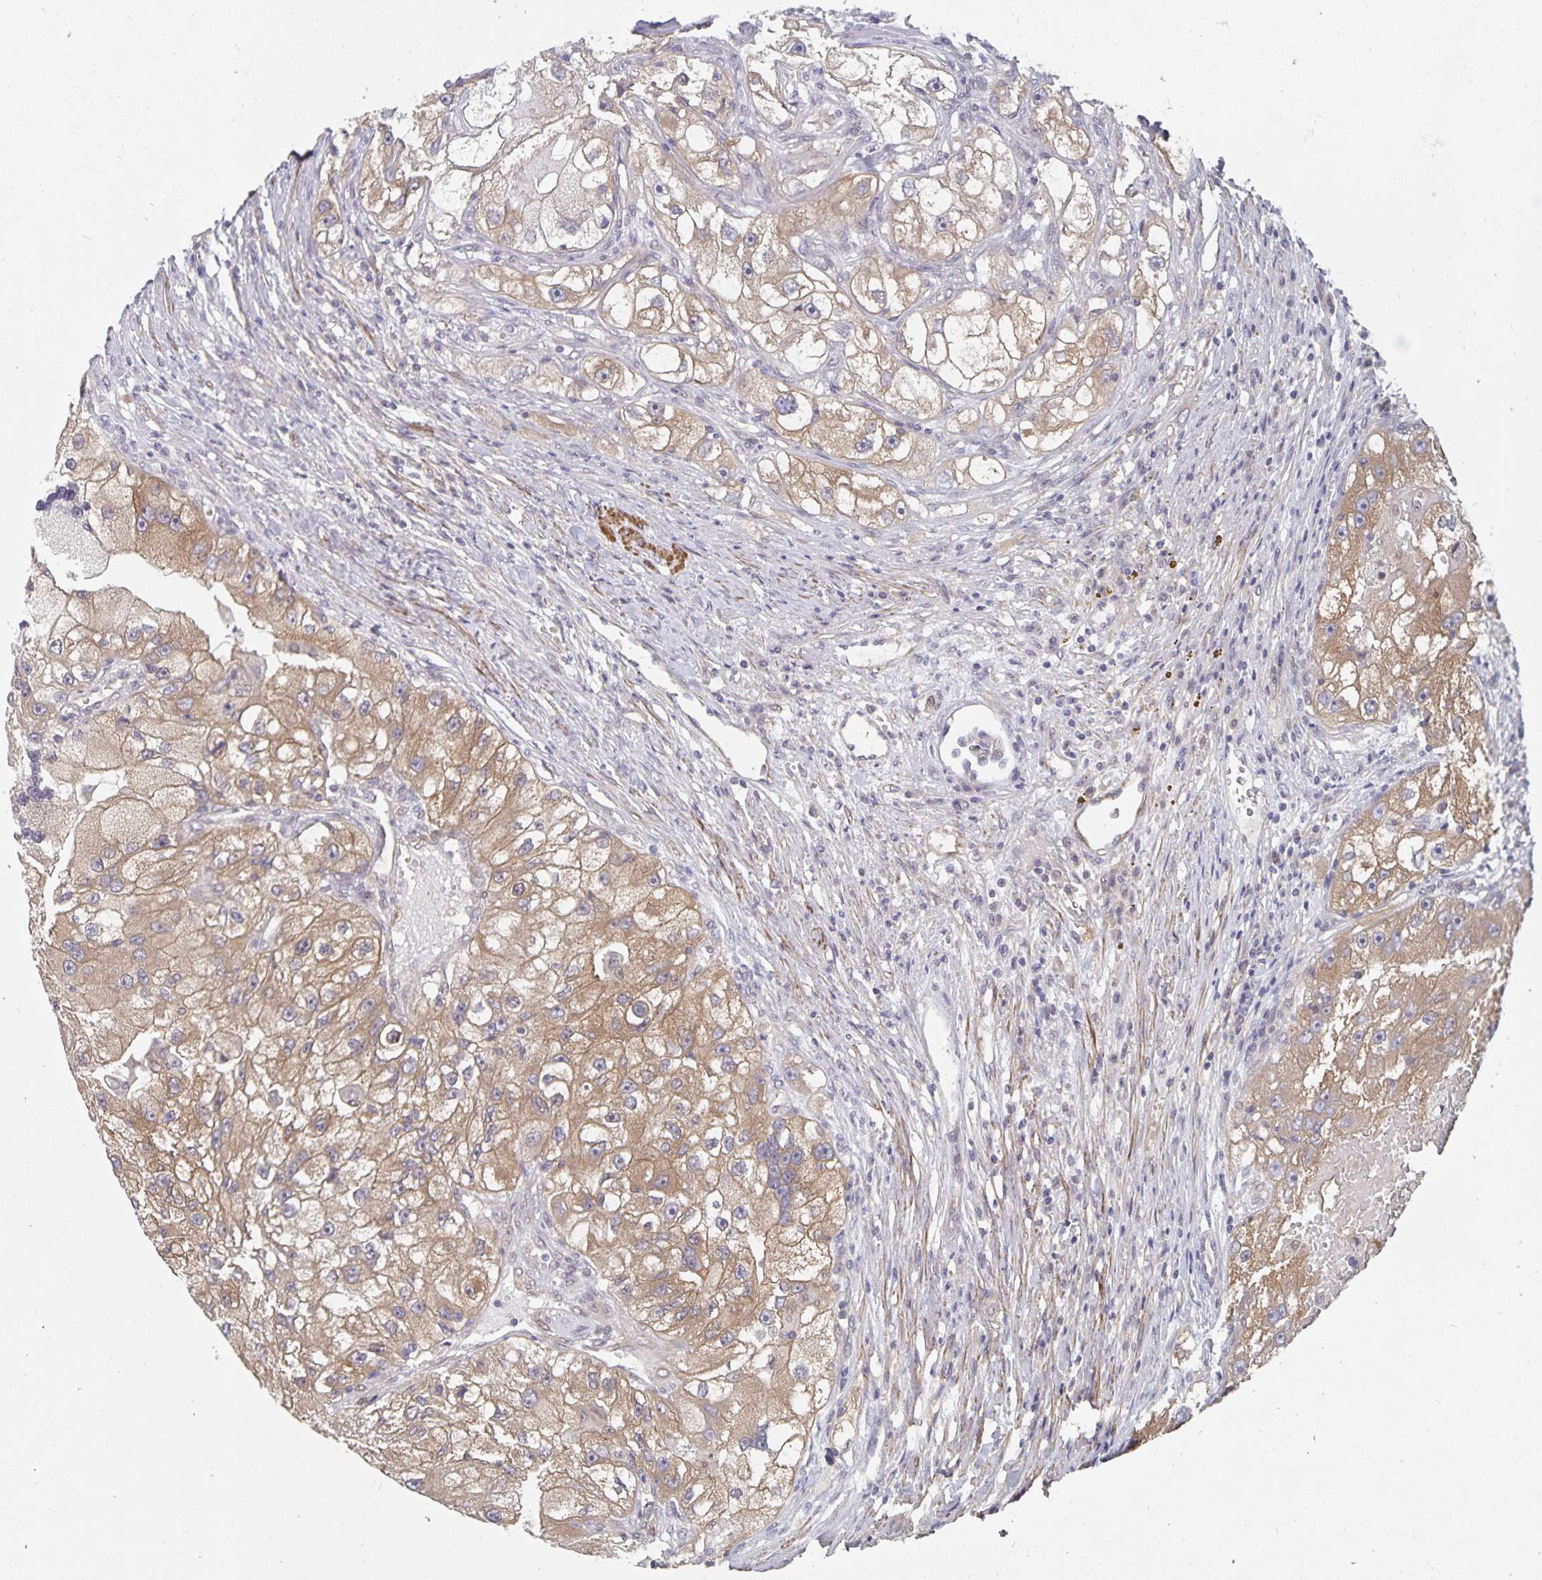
{"staining": {"intensity": "moderate", "quantity": ">75%", "location": "cytoplasmic/membranous"}, "tissue": "renal cancer", "cell_type": "Tumor cells", "image_type": "cancer", "snomed": [{"axis": "morphology", "description": "Adenocarcinoma, NOS"}, {"axis": "topography", "description": "Kidney"}], "caption": "A brown stain highlights moderate cytoplasmic/membranous positivity of a protein in renal cancer tumor cells. (DAB IHC with brightfield microscopy, high magnification).", "gene": "BAG6", "patient": {"sex": "male", "age": 63}}